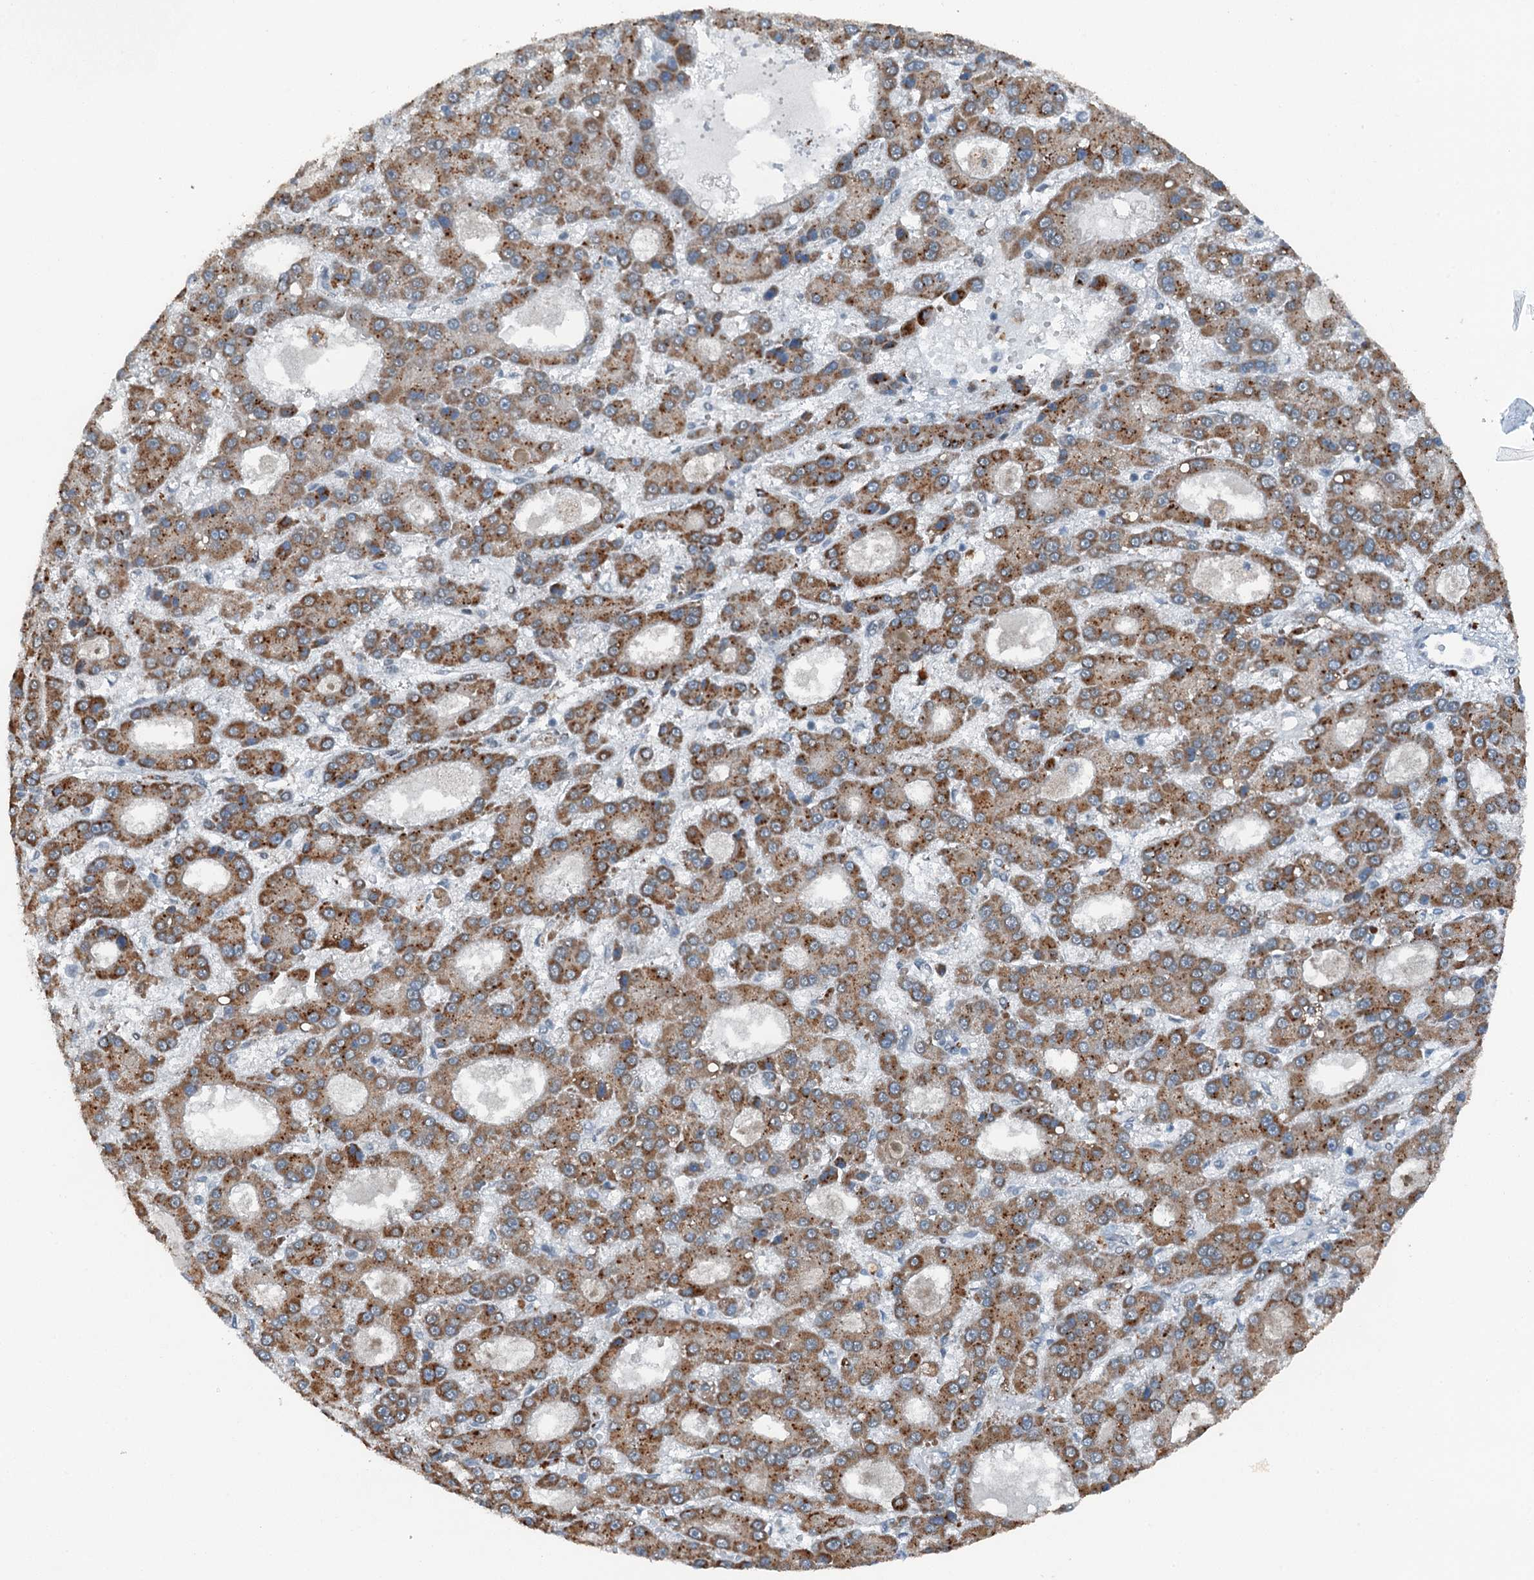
{"staining": {"intensity": "strong", "quantity": ">75%", "location": "cytoplasmic/membranous"}, "tissue": "liver cancer", "cell_type": "Tumor cells", "image_type": "cancer", "snomed": [{"axis": "morphology", "description": "Carcinoma, Hepatocellular, NOS"}, {"axis": "topography", "description": "Liver"}], "caption": "Liver cancer stained for a protein (brown) displays strong cytoplasmic/membranous positive staining in about >75% of tumor cells.", "gene": "BMERB1", "patient": {"sex": "male", "age": 70}}